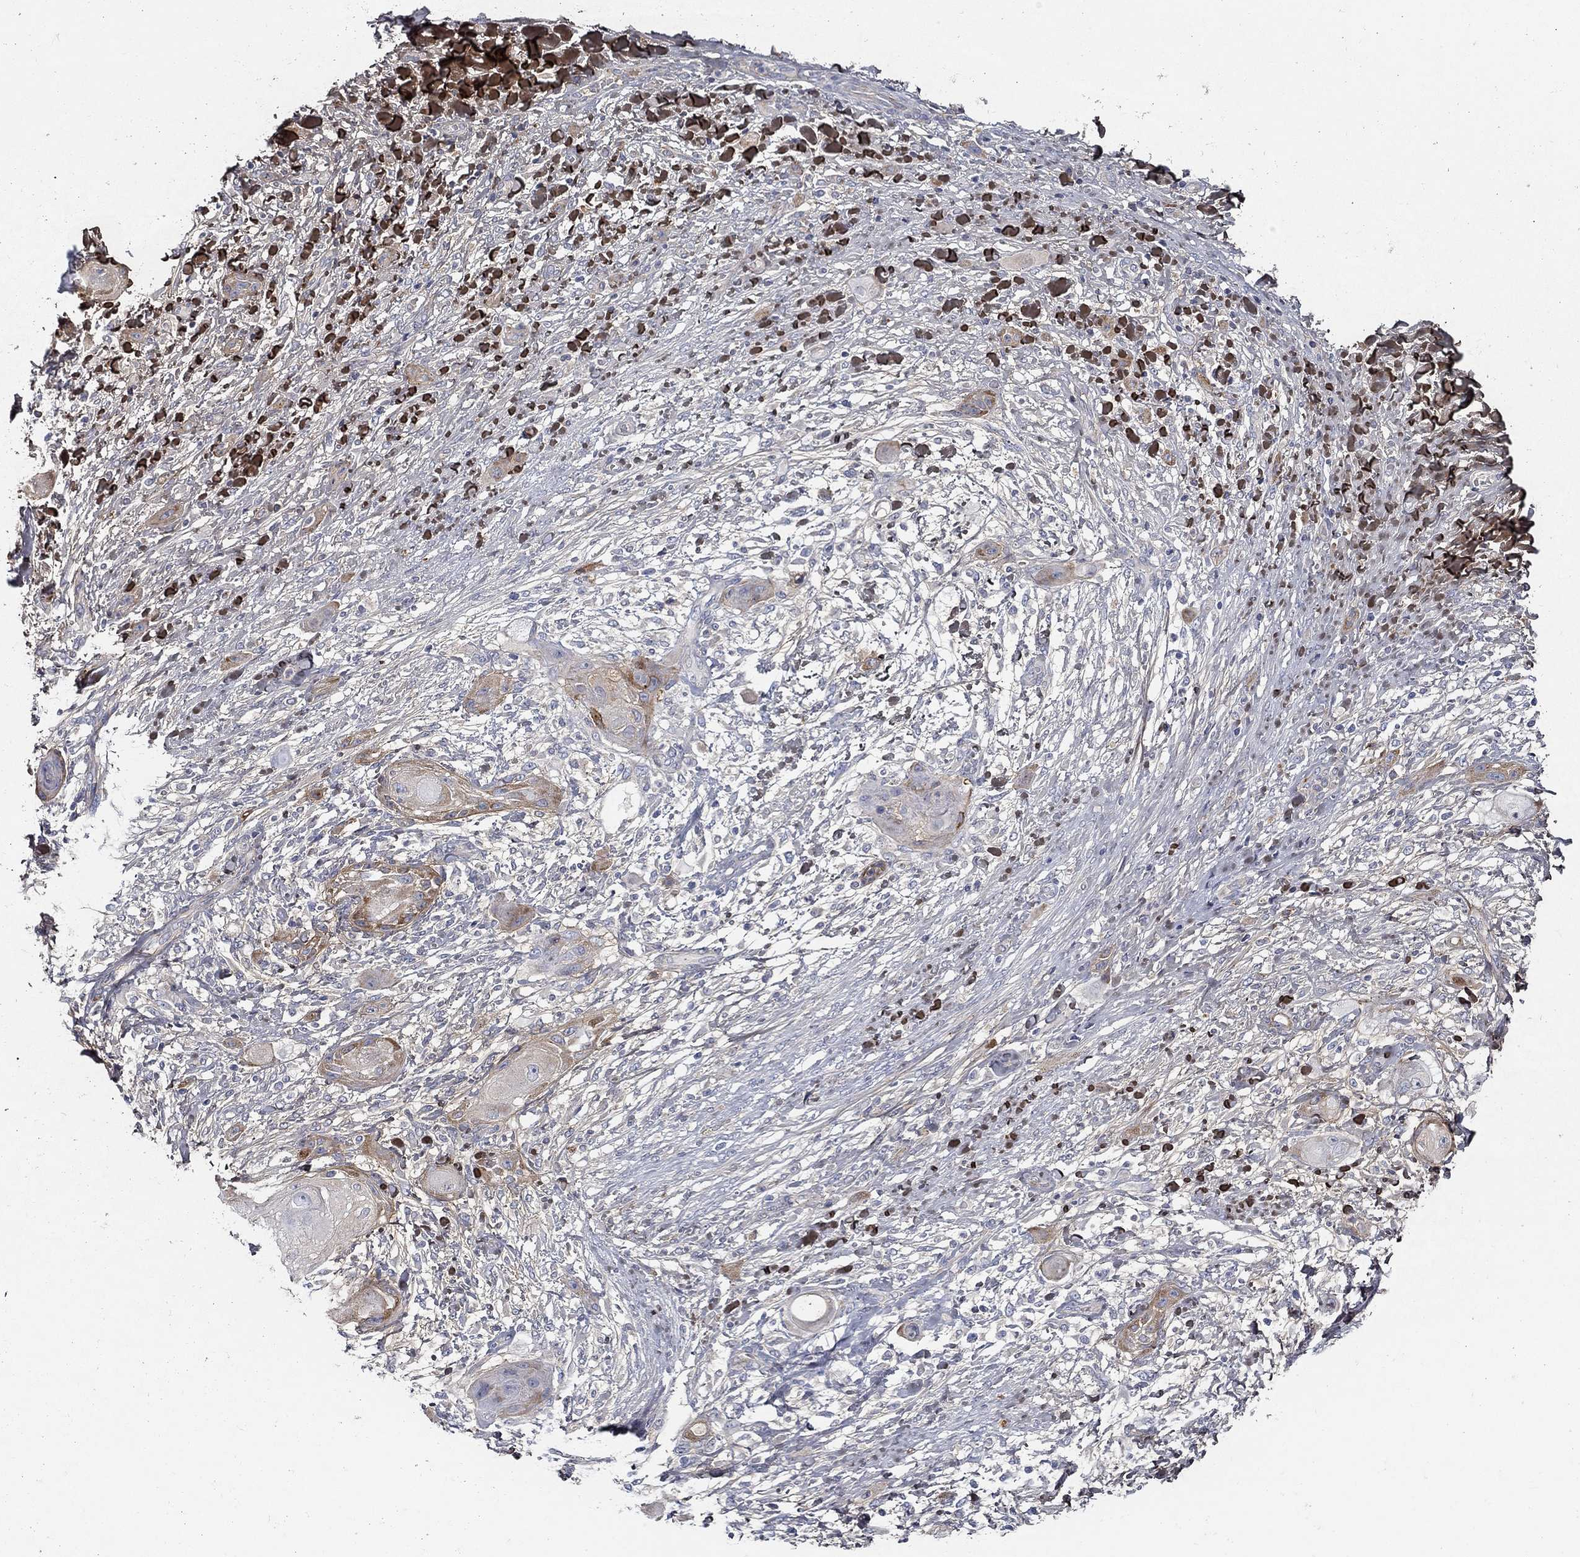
{"staining": {"intensity": "moderate", "quantity": "<25%", "location": "cytoplasmic/membranous"}, "tissue": "skin cancer", "cell_type": "Tumor cells", "image_type": "cancer", "snomed": [{"axis": "morphology", "description": "Squamous cell carcinoma, NOS"}, {"axis": "topography", "description": "Skin"}], "caption": "Skin cancer (squamous cell carcinoma) stained with DAB (3,3'-diaminobenzidine) immunohistochemistry (IHC) displays low levels of moderate cytoplasmic/membranous expression in about <25% of tumor cells. The protein of interest is shown in brown color, while the nuclei are stained blue.", "gene": "TGFBI", "patient": {"sex": "male", "age": 62}}